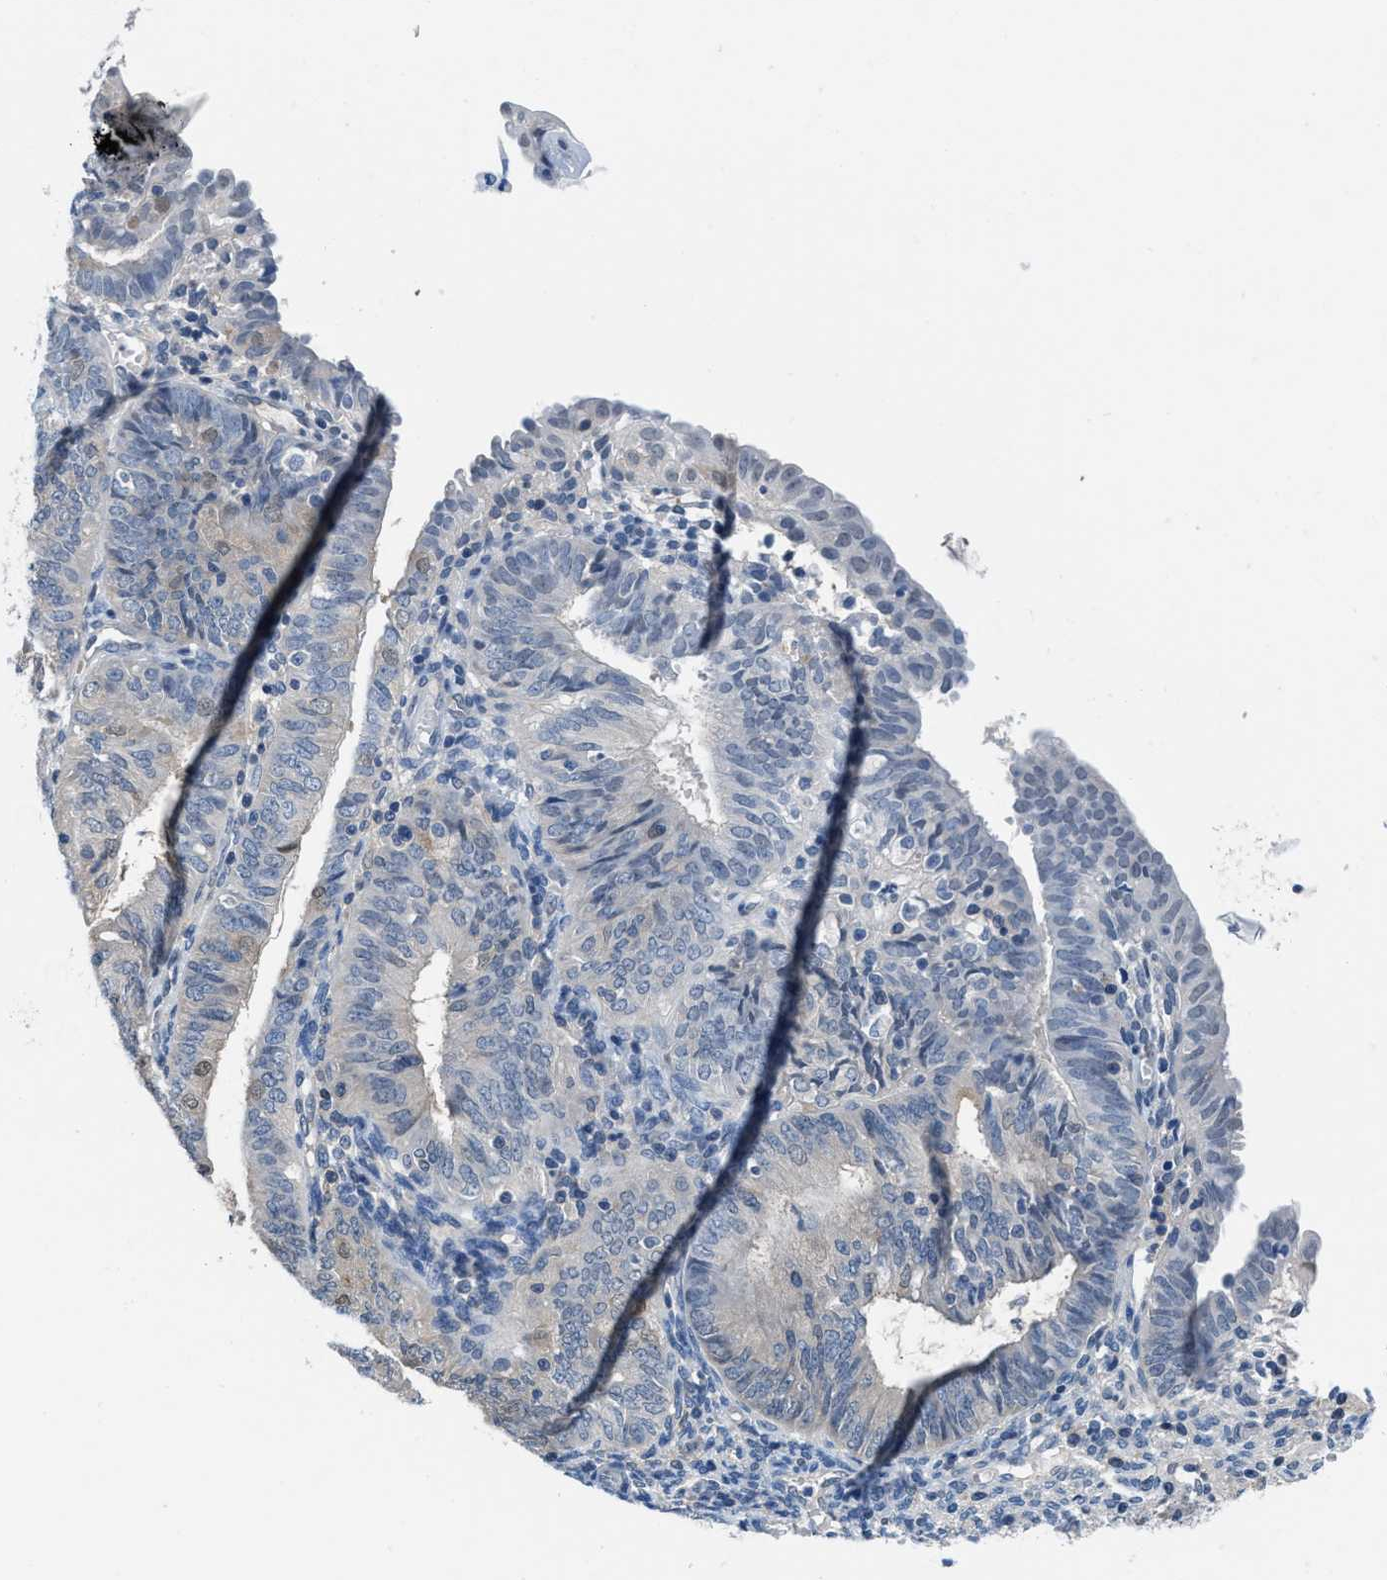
{"staining": {"intensity": "weak", "quantity": "<25%", "location": "cytoplasmic/membranous"}, "tissue": "endometrial cancer", "cell_type": "Tumor cells", "image_type": "cancer", "snomed": [{"axis": "morphology", "description": "Adenocarcinoma, NOS"}, {"axis": "topography", "description": "Endometrium"}], "caption": "Photomicrograph shows no protein staining in tumor cells of adenocarcinoma (endometrial) tissue. (Immunohistochemistry, brightfield microscopy, high magnification).", "gene": "NUDT5", "patient": {"sex": "female", "age": 58}}